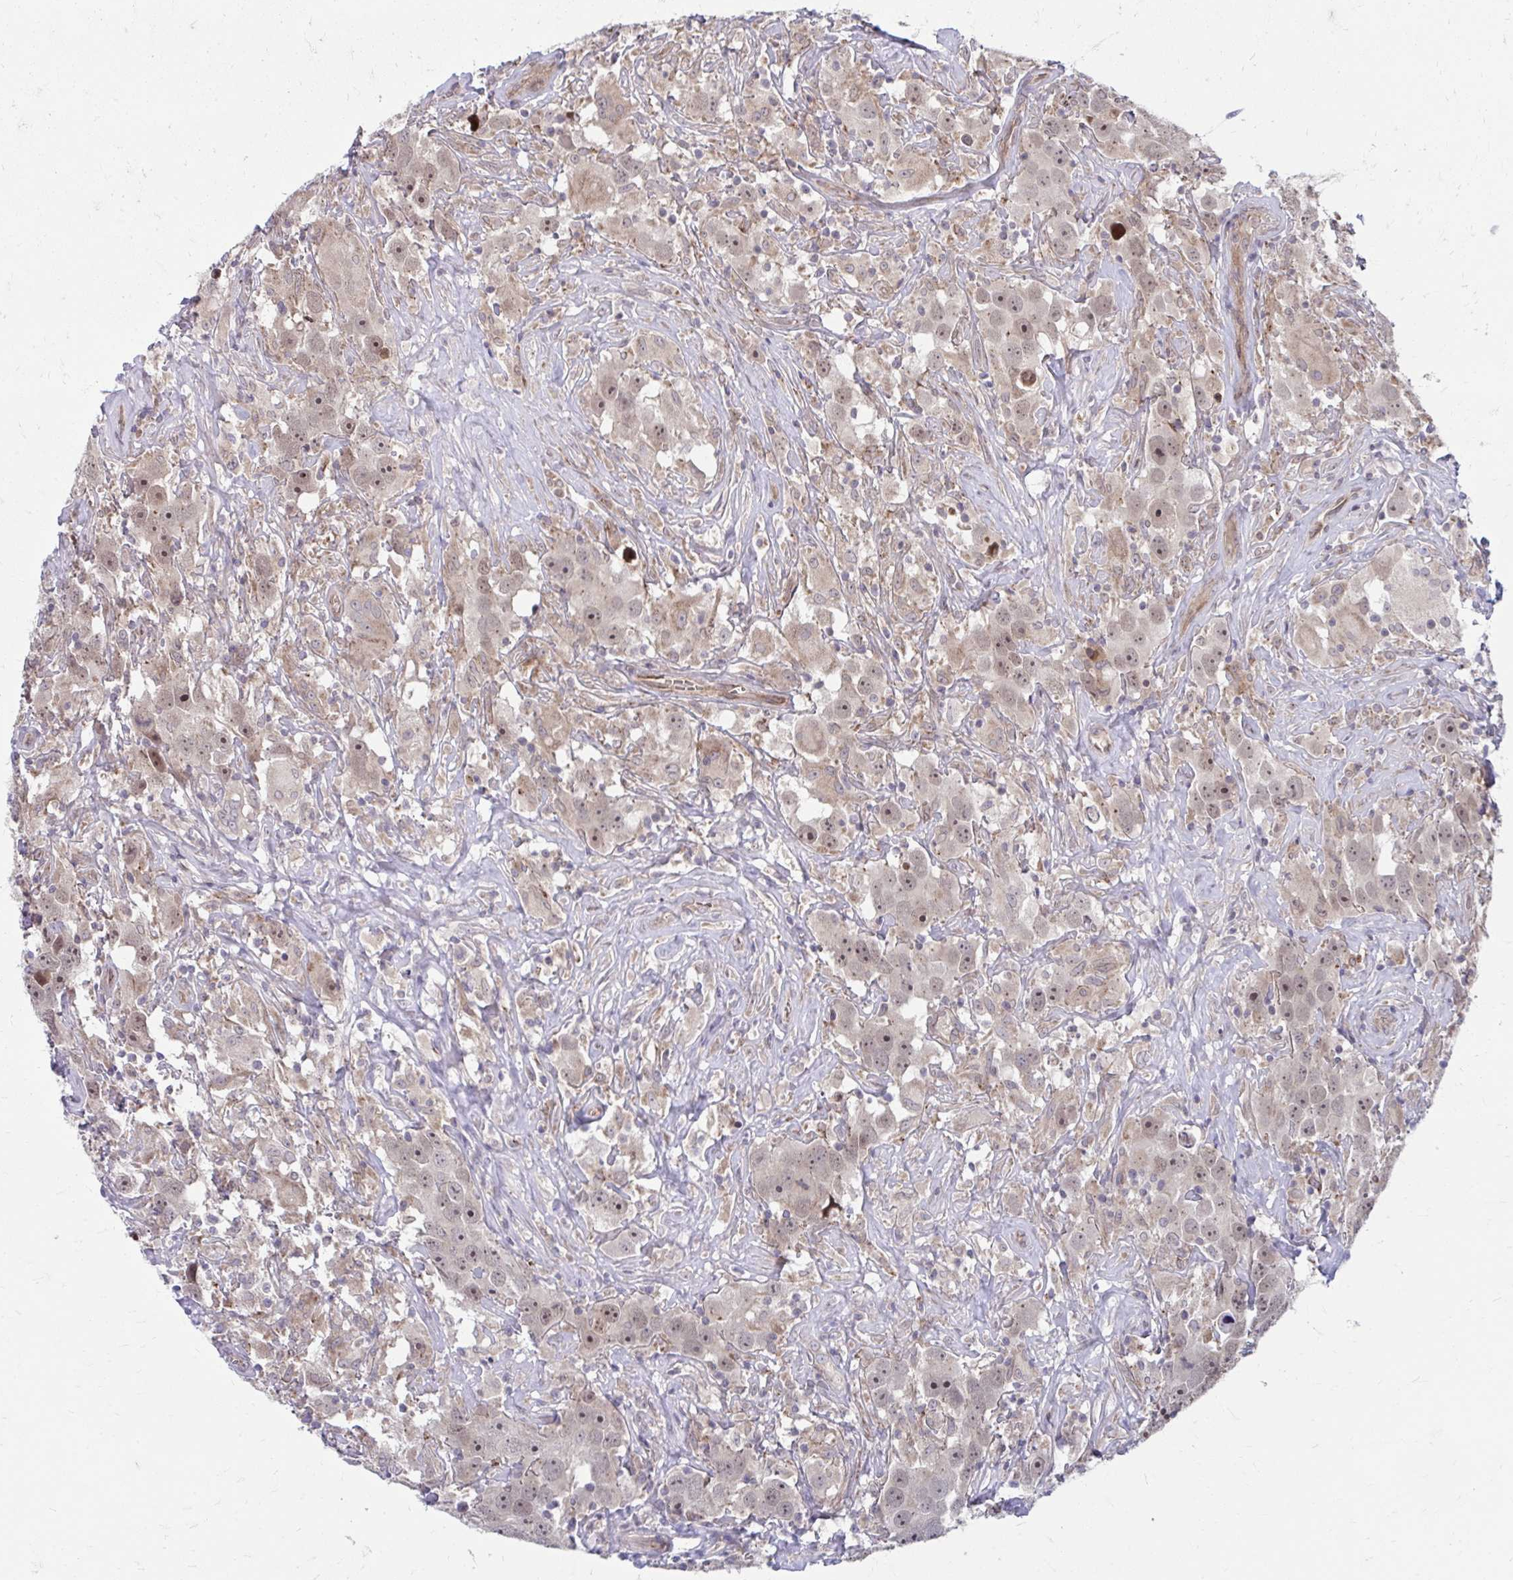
{"staining": {"intensity": "weak", "quantity": "25%-75%", "location": "nuclear"}, "tissue": "testis cancer", "cell_type": "Tumor cells", "image_type": "cancer", "snomed": [{"axis": "morphology", "description": "Seminoma, NOS"}, {"axis": "topography", "description": "Testis"}], "caption": "Immunohistochemical staining of human testis seminoma reveals low levels of weak nuclear protein positivity in about 25%-75% of tumor cells.", "gene": "ITPR2", "patient": {"sex": "male", "age": 49}}